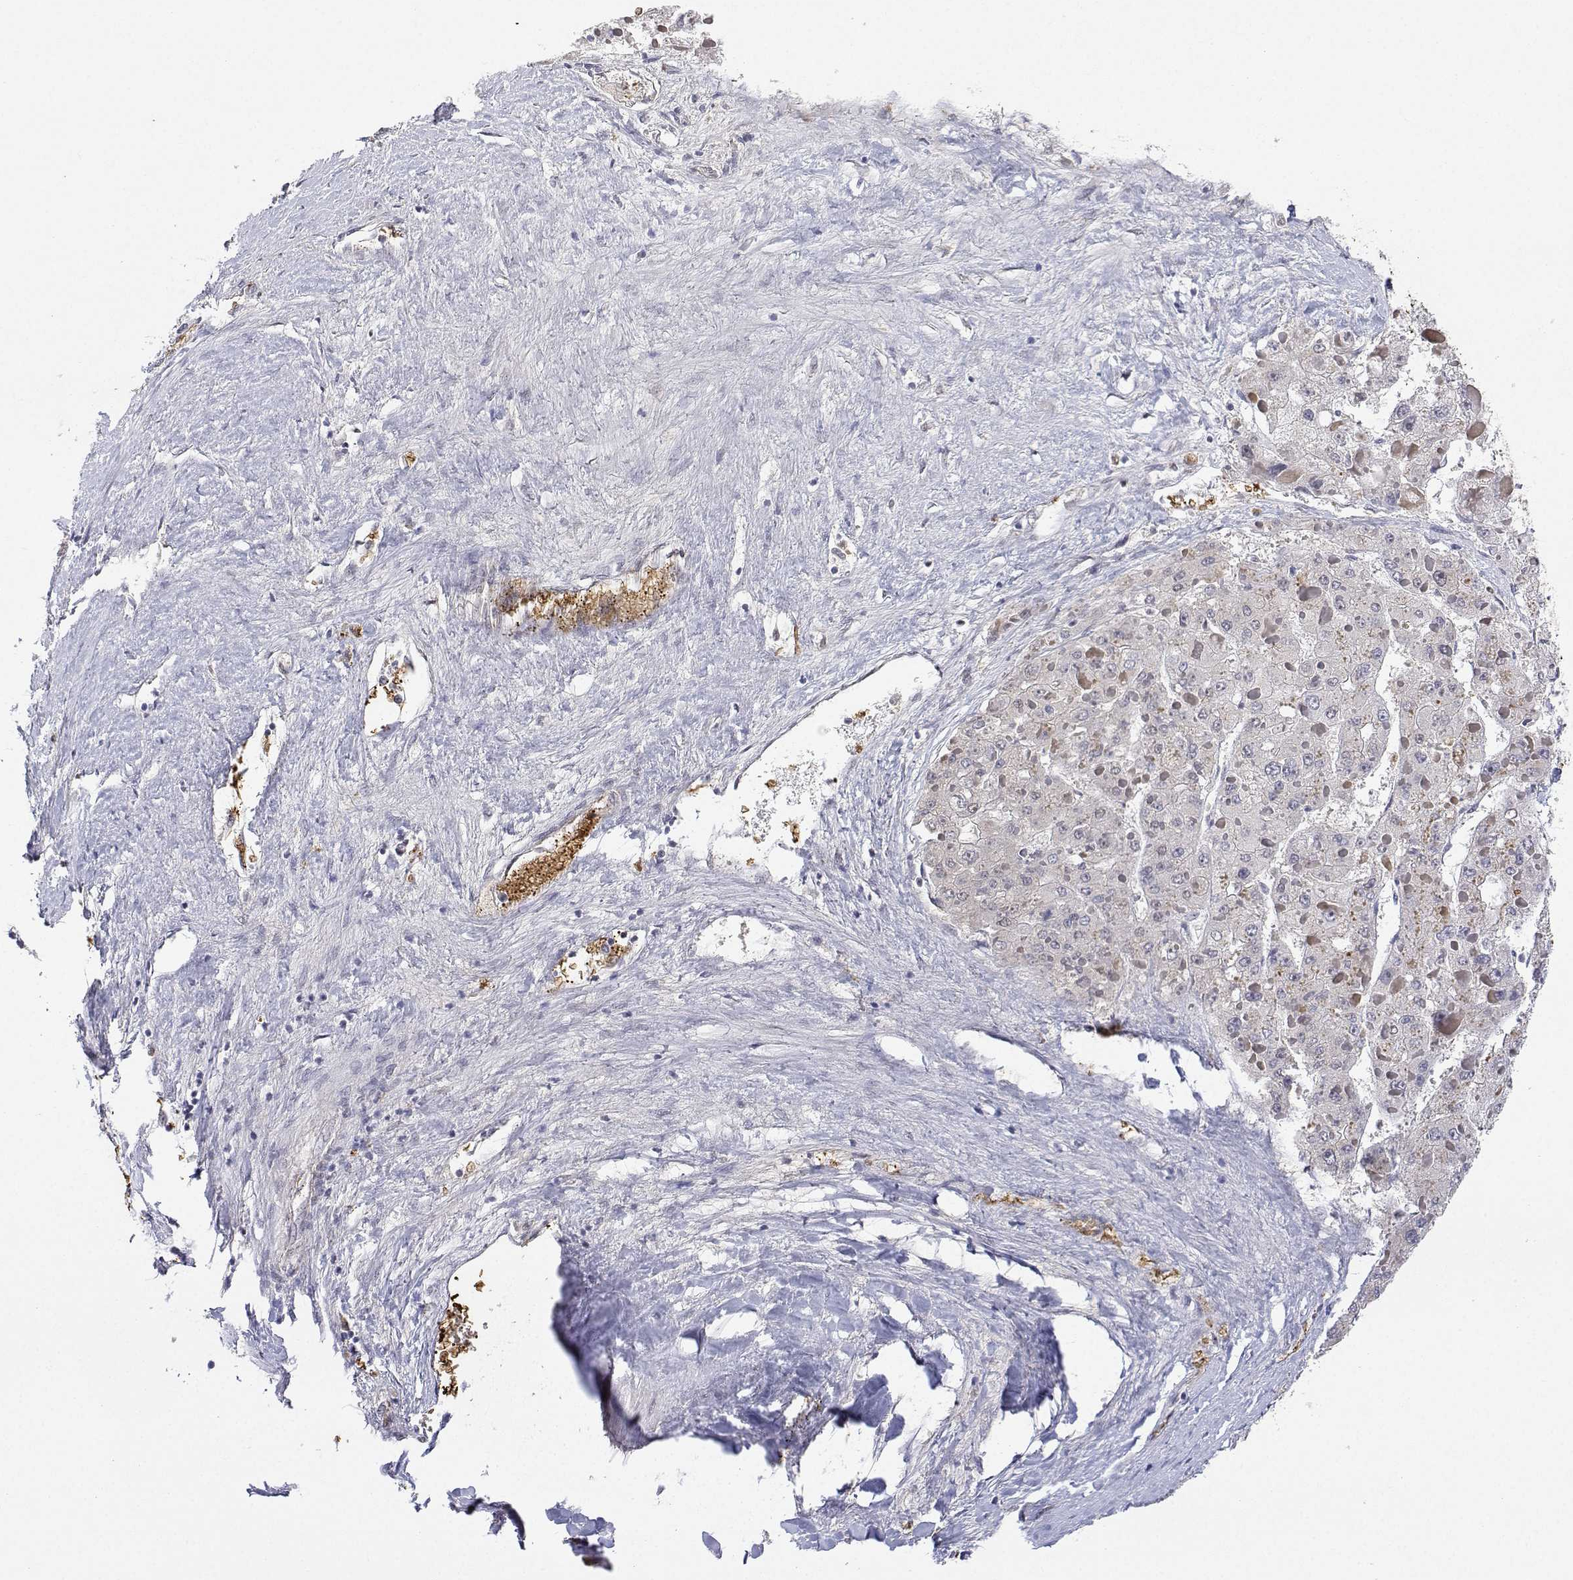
{"staining": {"intensity": "negative", "quantity": "none", "location": "none"}, "tissue": "liver cancer", "cell_type": "Tumor cells", "image_type": "cancer", "snomed": [{"axis": "morphology", "description": "Carcinoma, Hepatocellular, NOS"}, {"axis": "topography", "description": "Liver"}], "caption": "This is a micrograph of IHC staining of liver cancer (hepatocellular carcinoma), which shows no expression in tumor cells.", "gene": "ADAR", "patient": {"sex": "female", "age": 73}}